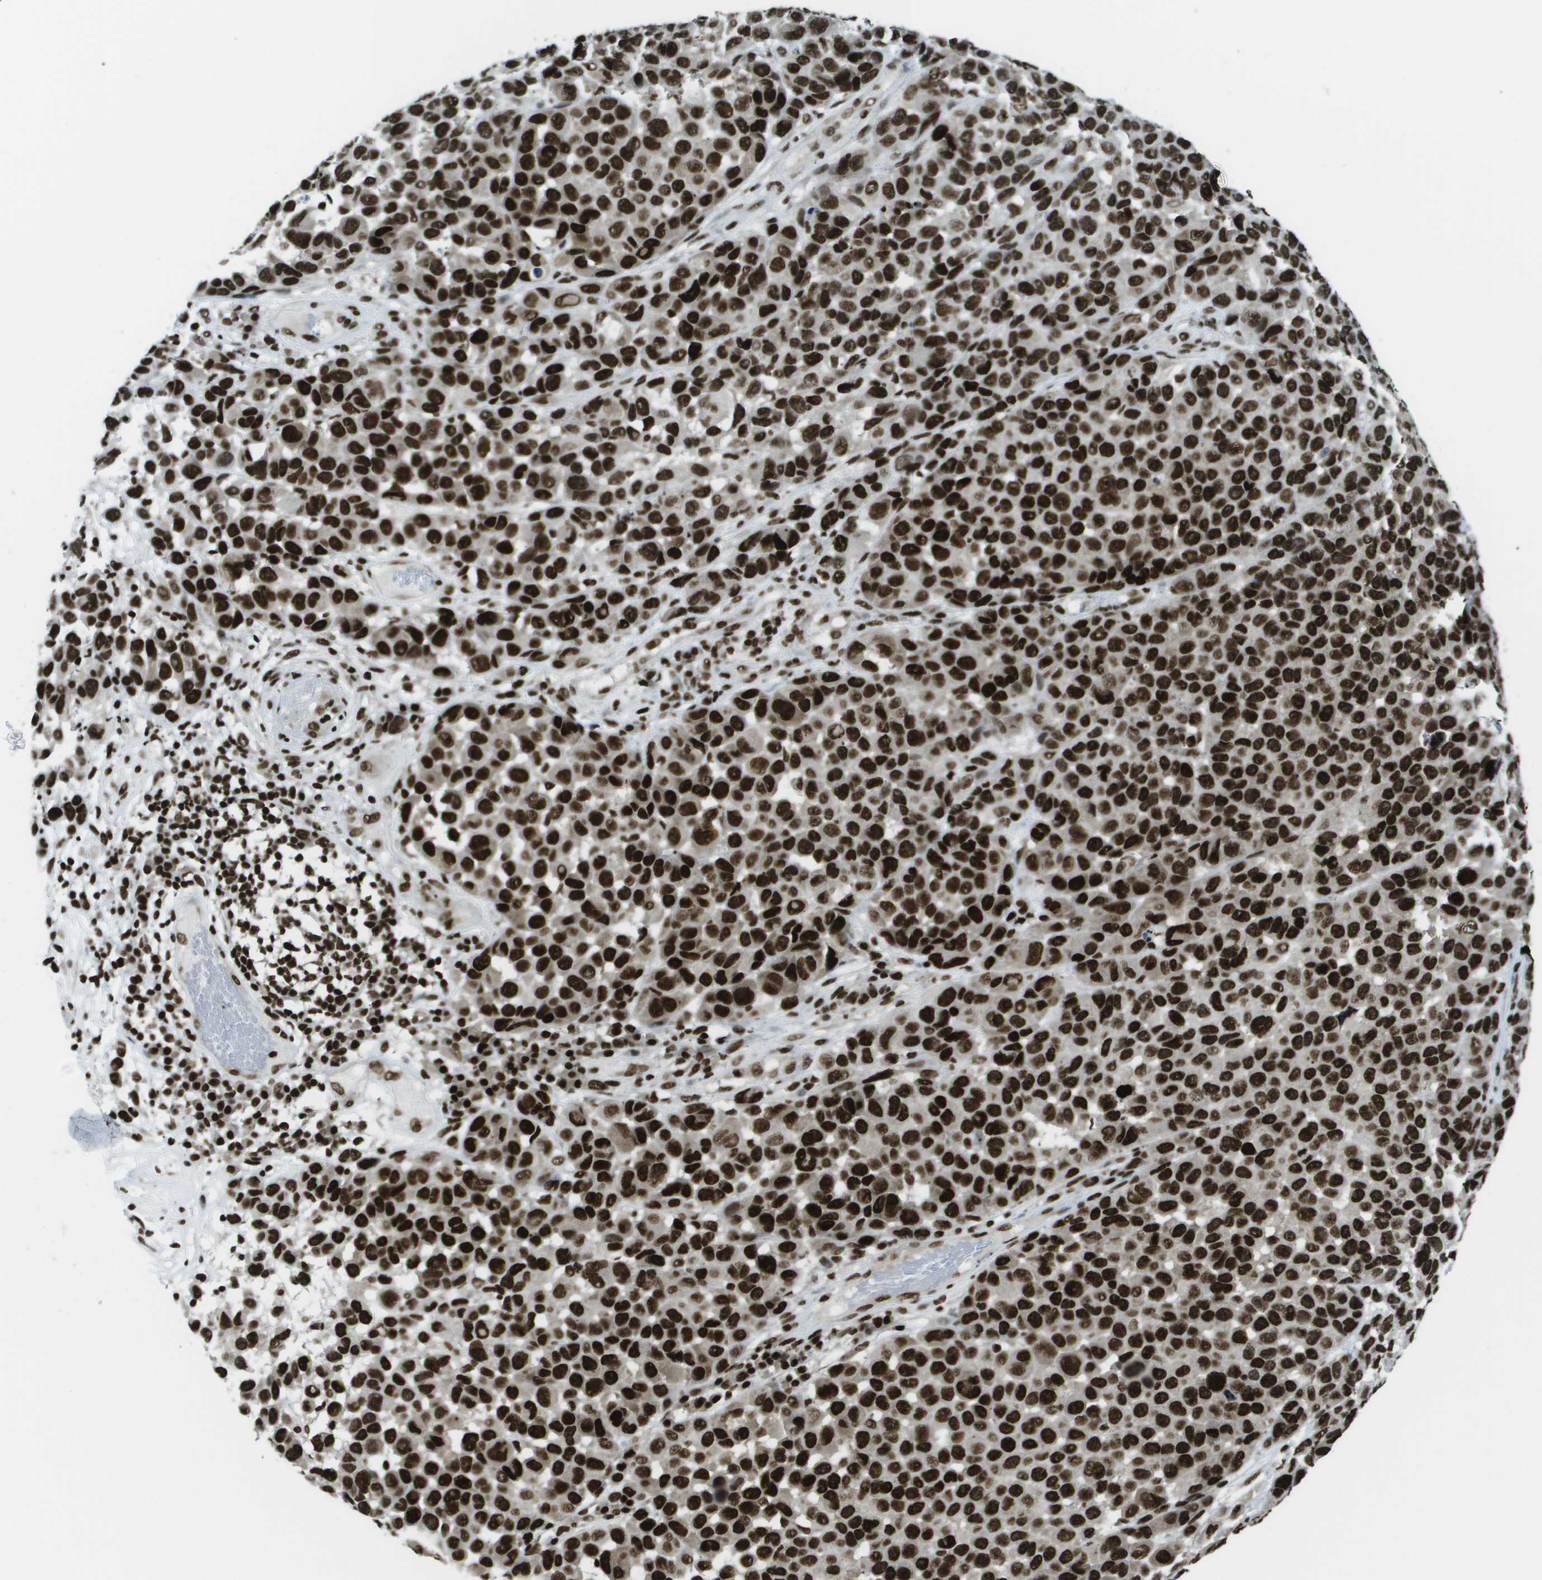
{"staining": {"intensity": "strong", "quantity": ">75%", "location": "nuclear"}, "tissue": "melanoma", "cell_type": "Tumor cells", "image_type": "cancer", "snomed": [{"axis": "morphology", "description": "Malignant melanoma, NOS"}, {"axis": "topography", "description": "Skin"}], "caption": "Human melanoma stained with a protein marker displays strong staining in tumor cells.", "gene": "GLYR1", "patient": {"sex": "male", "age": 53}}